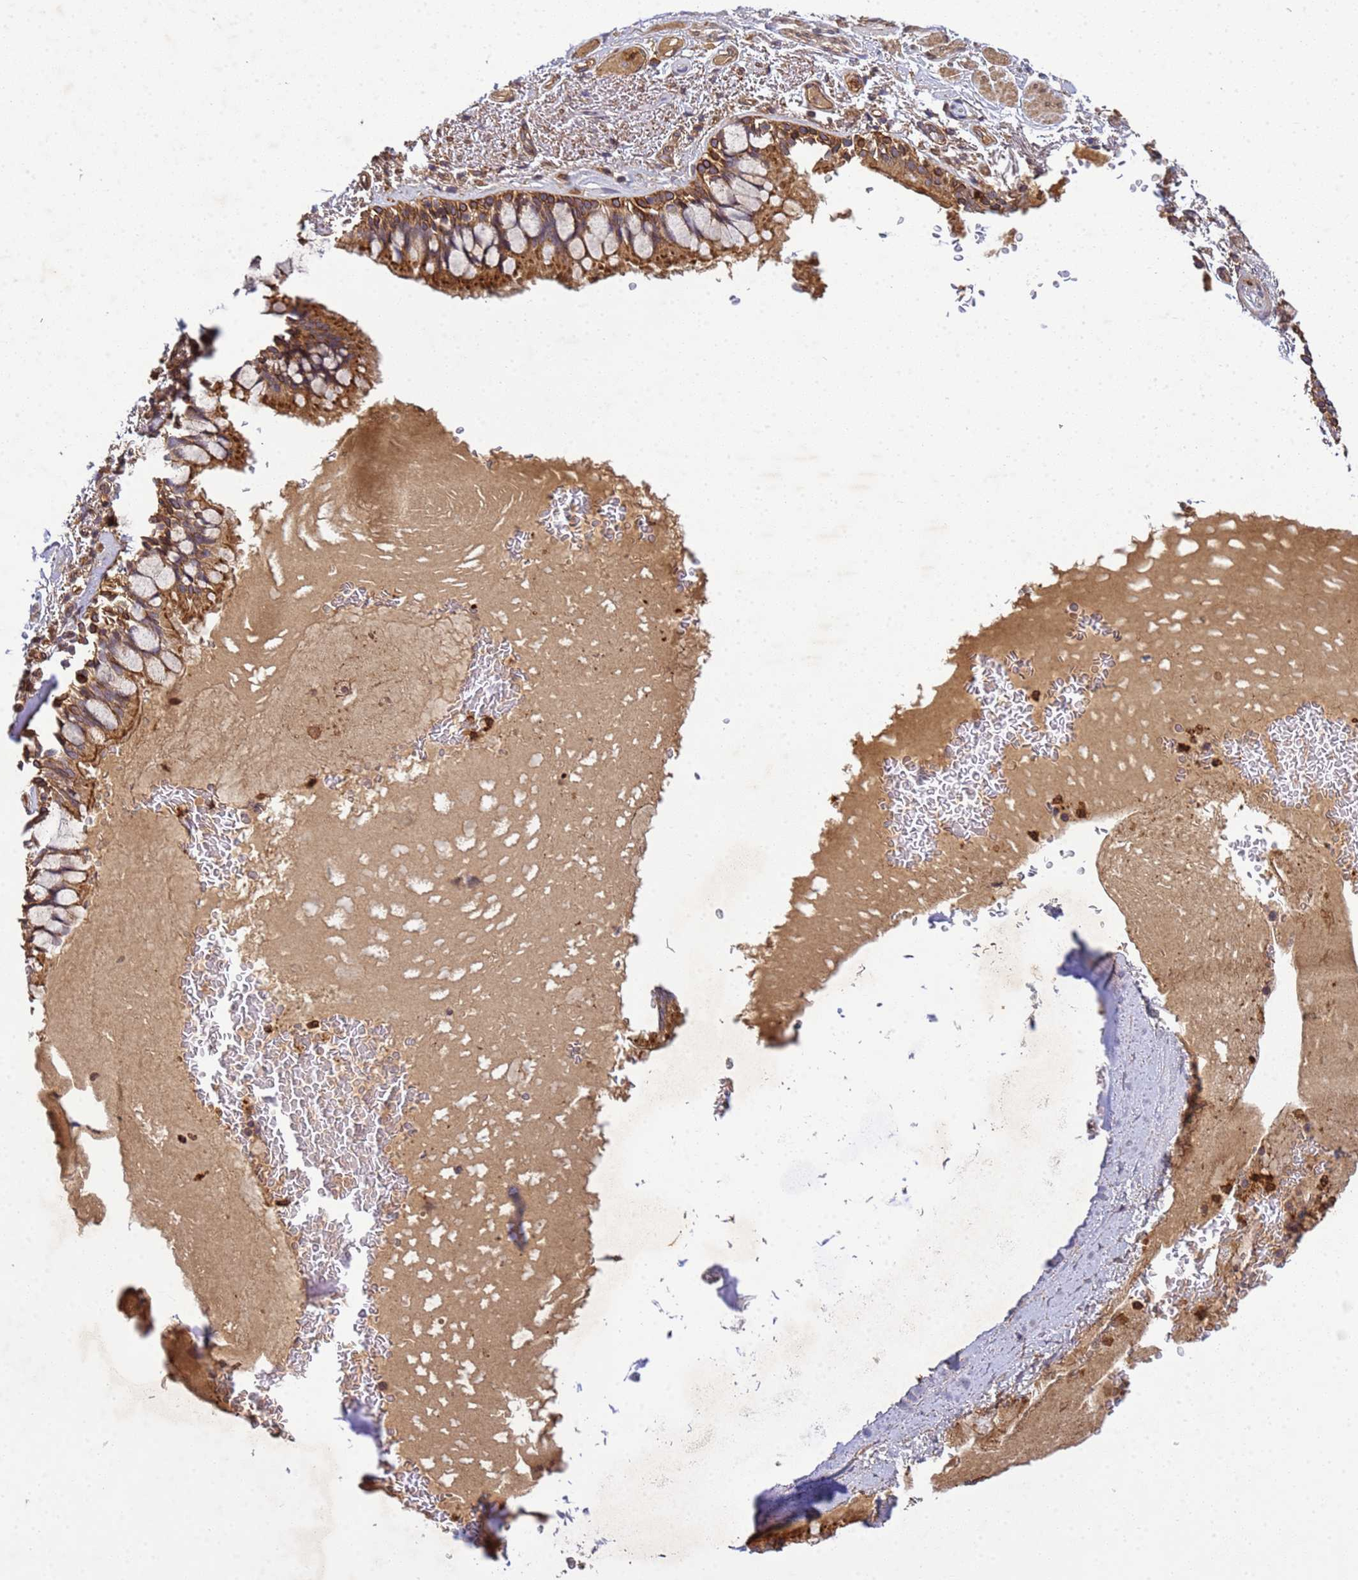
{"staining": {"intensity": "strong", "quantity": ">75%", "location": "cytoplasmic/membranous,nuclear"}, "tissue": "bronchus", "cell_type": "Respiratory epithelial cells", "image_type": "normal", "snomed": [{"axis": "morphology", "description": "Normal tissue, NOS"}, {"axis": "topography", "description": "Bronchus"}], "caption": "Immunohistochemistry photomicrograph of unremarkable bronchus stained for a protein (brown), which demonstrates high levels of strong cytoplasmic/membranous,nuclear staining in about >75% of respiratory epithelial cells.", "gene": "C8orf34", "patient": {"sex": "male", "age": 70}}